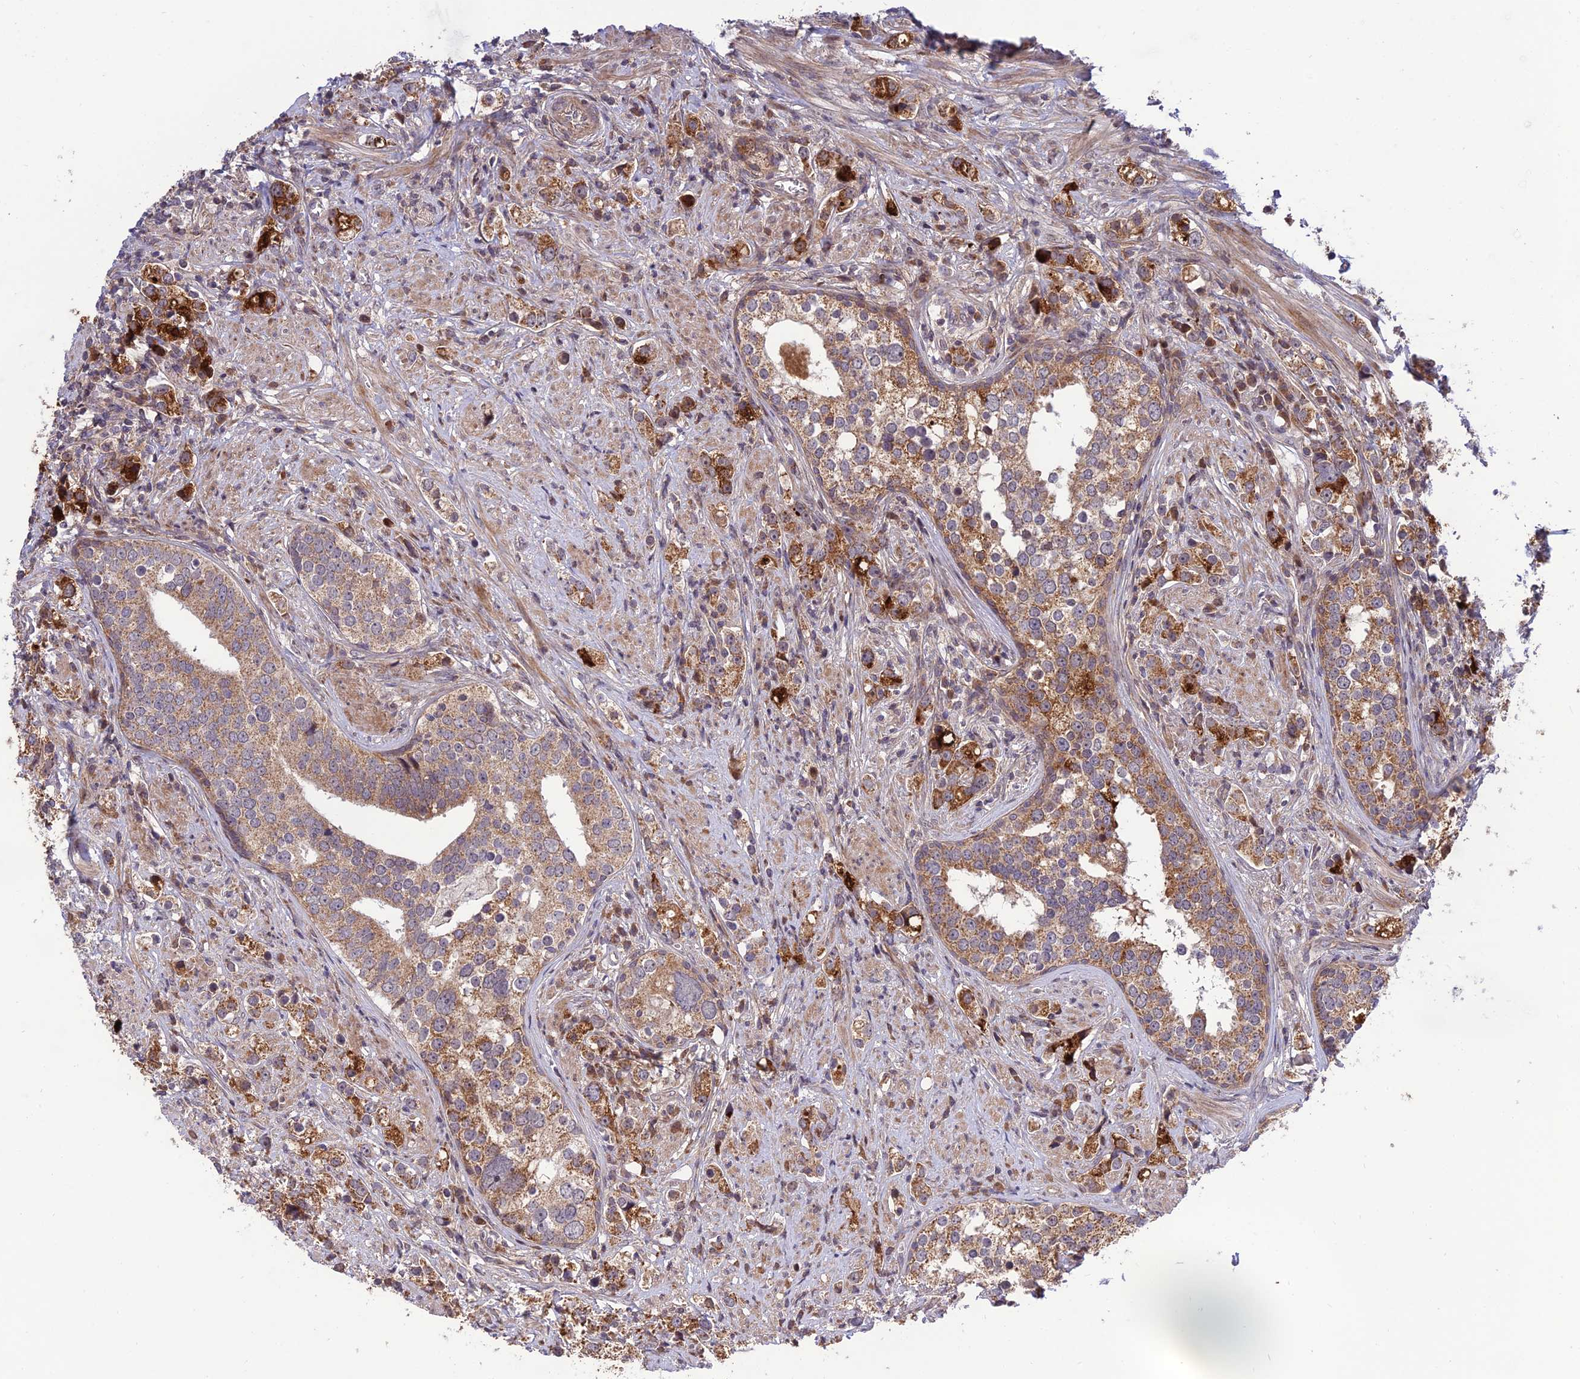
{"staining": {"intensity": "strong", "quantity": ">75%", "location": "cytoplasmic/membranous"}, "tissue": "prostate cancer", "cell_type": "Tumor cells", "image_type": "cancer", "snomed": [{"axis": "morphology", "description": "Adenocarcinoma, High grade"}, {"axis": "topography", "description": "Prostate"}], "caption": "This is an image of immunohistochemistry (IHC) staining of prostate cancer, which shows strong staining in the cytoplasmic/membranous of tumor cells.", "gene": "PLEKHG2", "patient": {"sex": "male", "age": 71}}